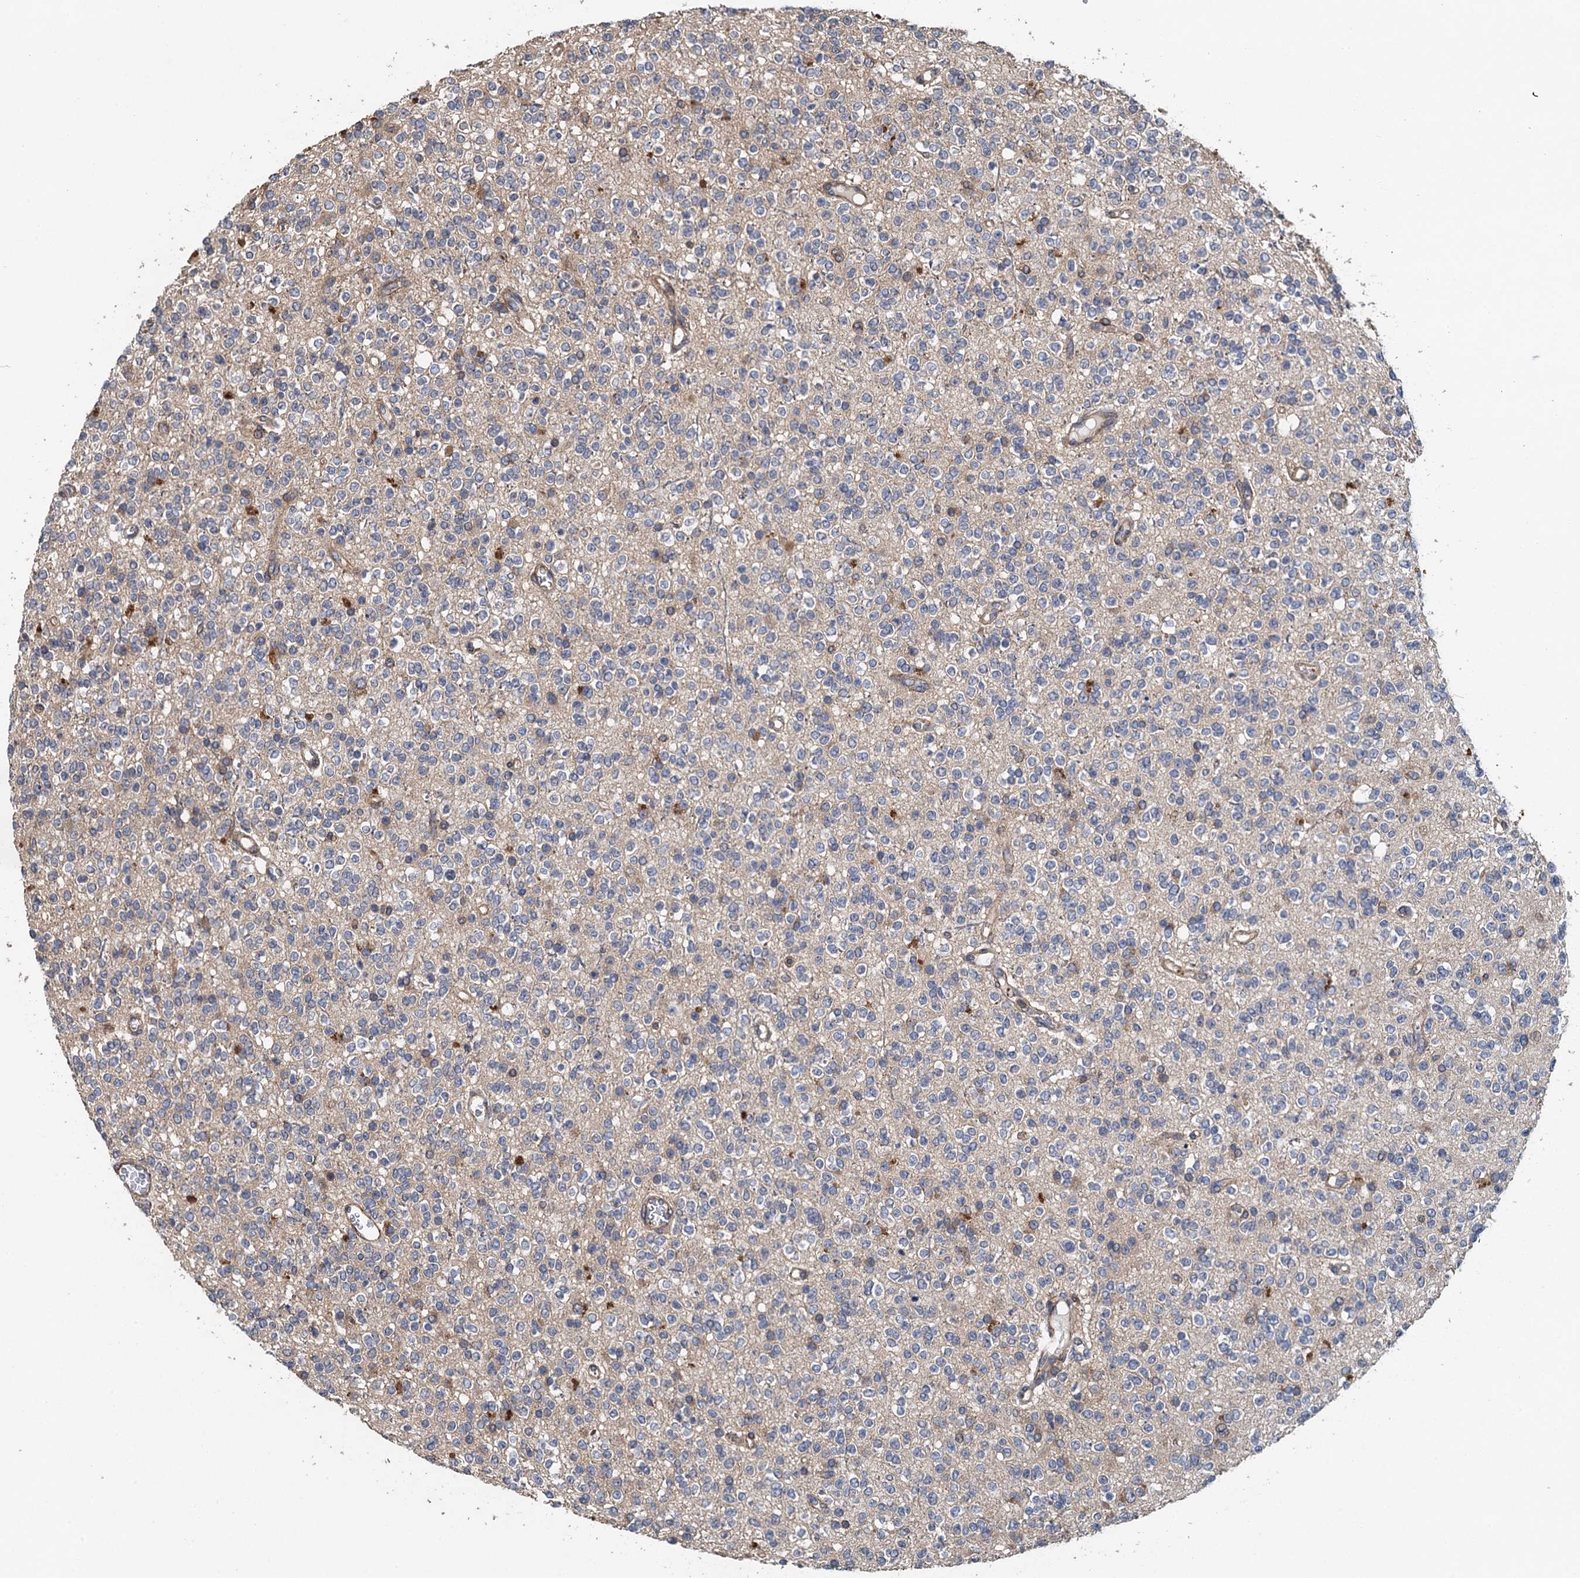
{"staining": {"intensity": "negative", "quantity": "none", "location": "none"}, "tissue": "glioma", "cell_type": "Tumor cells", "image_type": "cancer", "snomed": [{"axis": "morphology", "description": "Glioma, malignant, High grade"}, {"axis": "topography", "description": "Brain"}], "caption": "Immunohistochemistry image of neoplastic tissue: human glioma stained with DAB exhibits no significant protein staining in tumor cells. The staining is performed using DAB (3,3'-diaminobenzidine) brown chromogen with nuclei counter-stained in using hematoxylin.", "gene": "MEAK7", "patient": {"sex": "male", "age": 34}}